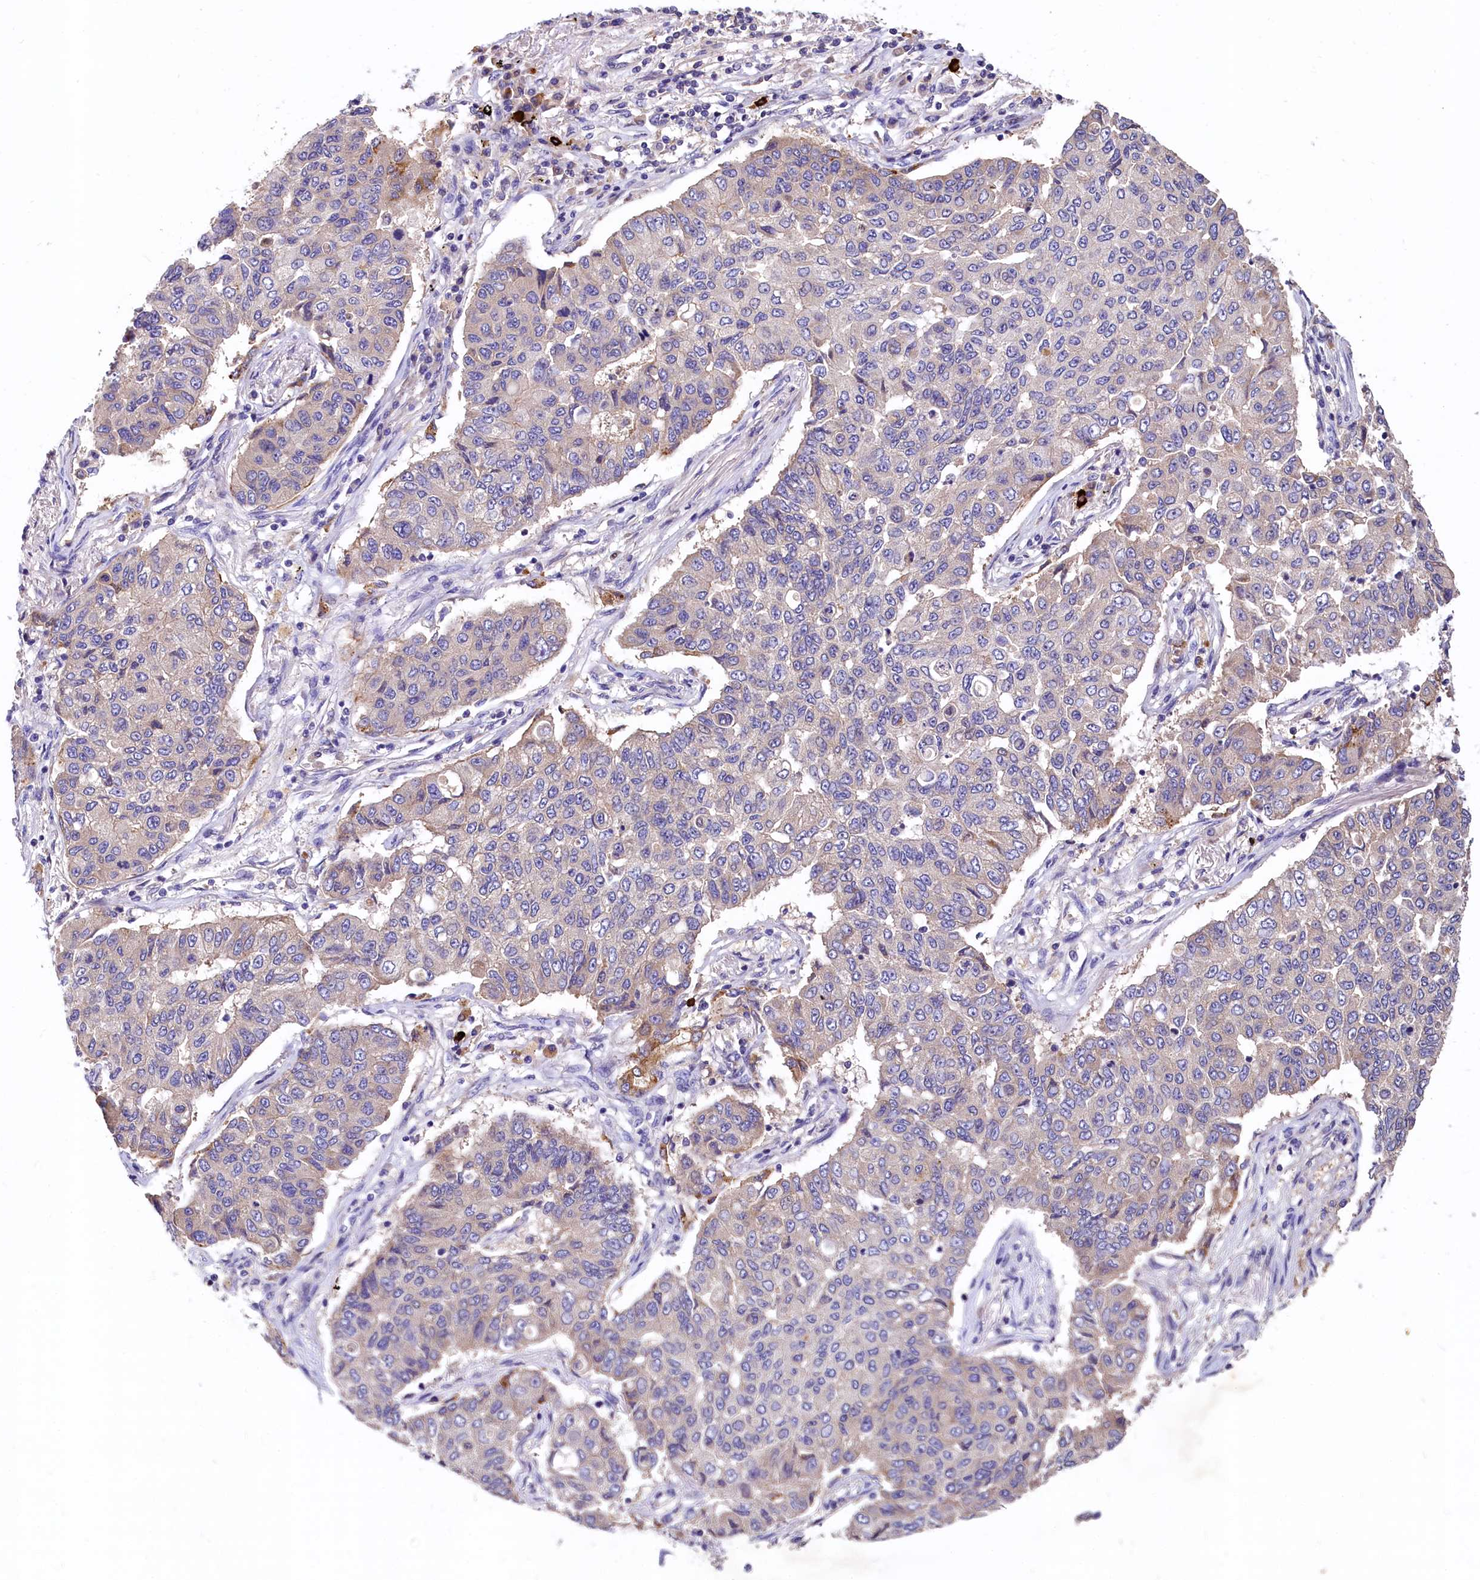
{"staining": {"intensity": "negative", "quantity": "none", "location": "none"}, "tissue": "lung cancer", "cell_type": "Tumor cells", "image_type": "cancer", "snomed": [{"axis": "morphology", "description": "Squamous cell carcinoma, NOS"}, {"axis": "topography", "description": "Lung"}], "caption": "Tumor cells show no significant expression in lung cancer (squamous cell carcinoma). (DAB (3,3'-diaminobenzidine) immunohistochemistry (IHC) with hematoxylin counter stain).", "gene": "EPS8L2", "patient": {"sex": "male", "age": 74}}